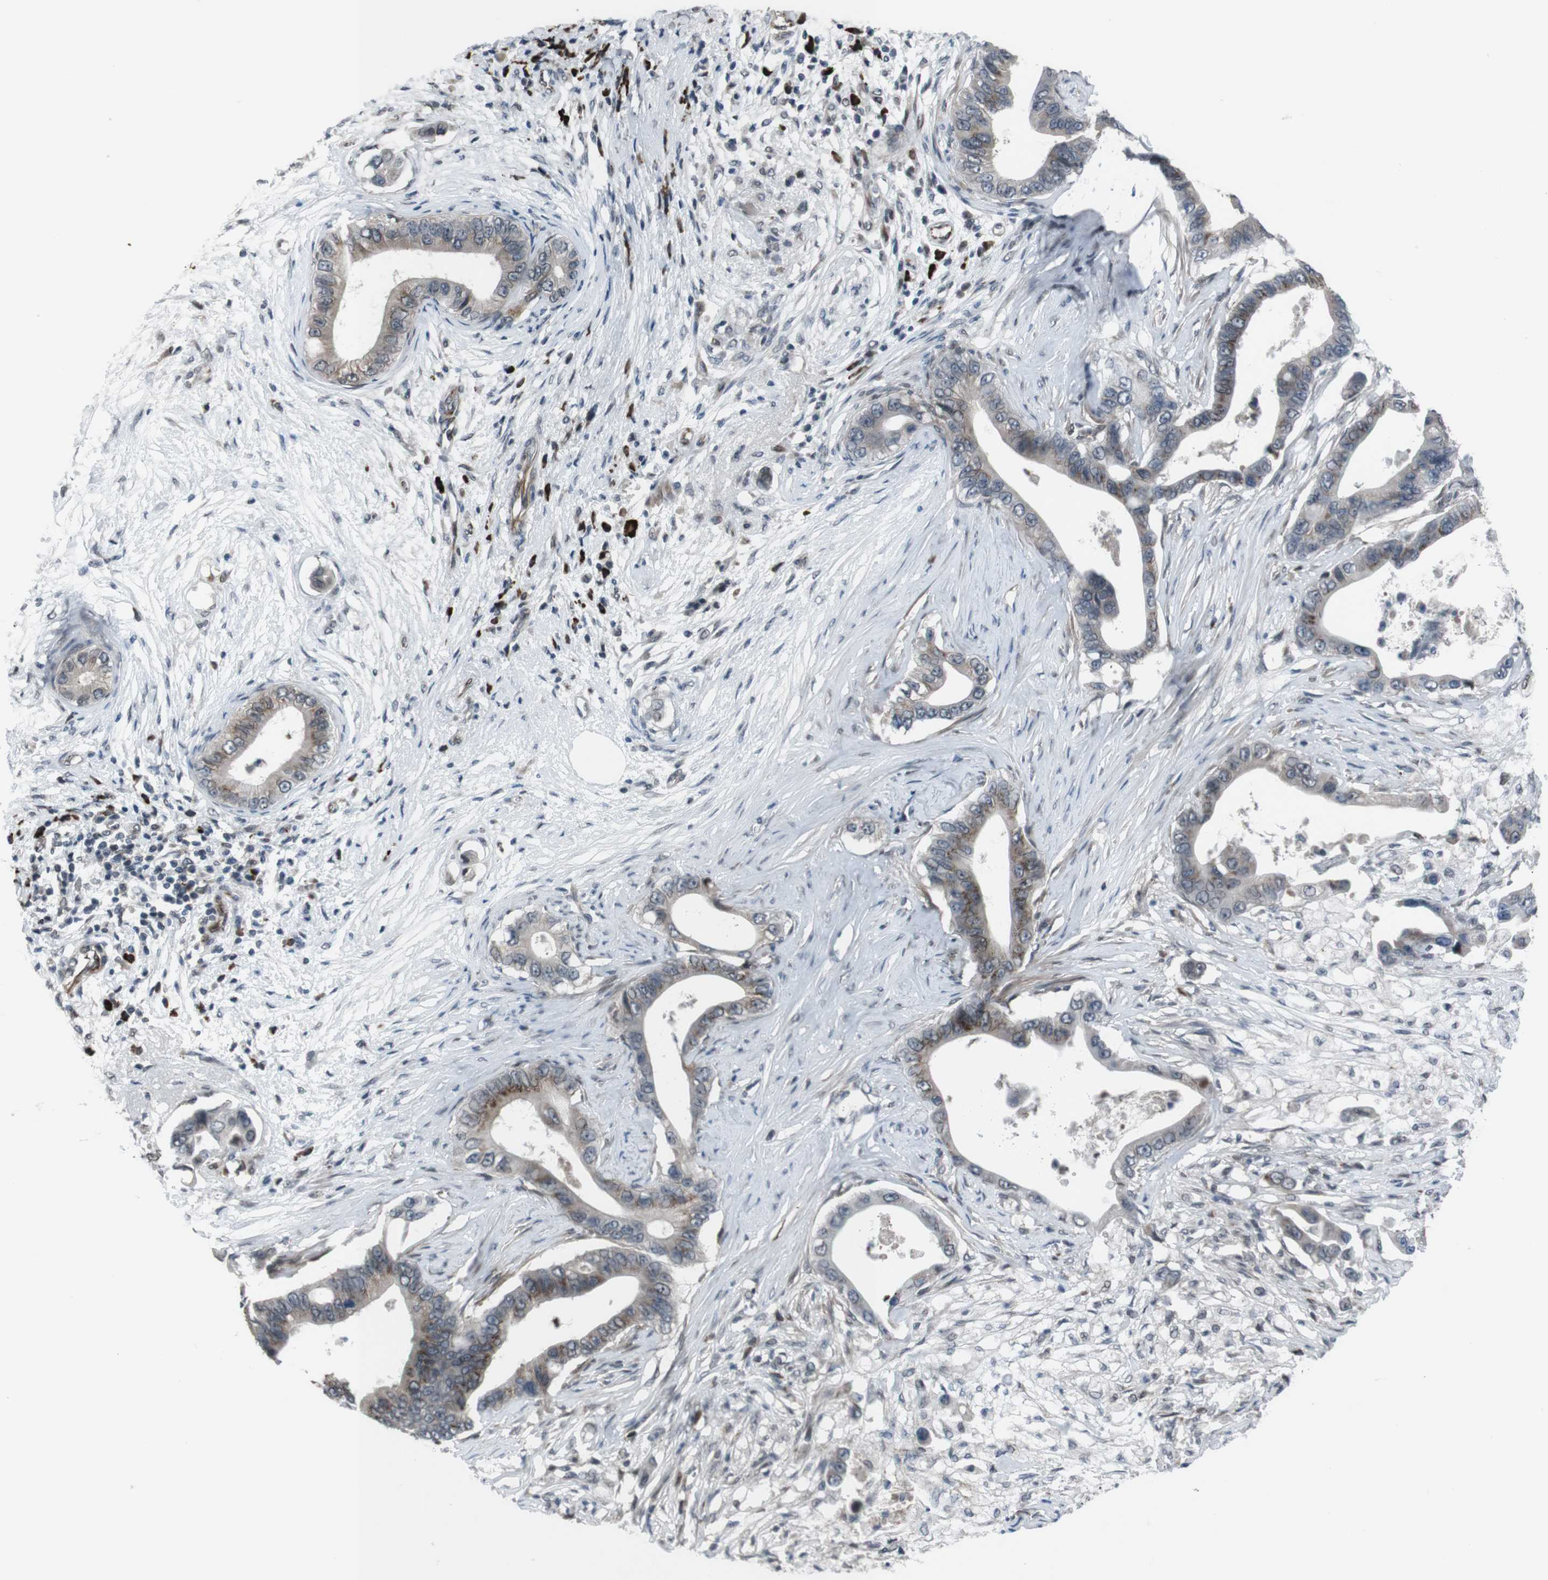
{"staining": {"intensity": "moderate", "quantity": "25%-75%", "location": "cytoplasmic/membranous"}, "tissue": "pancreatic cancer", "cell_type": "Tumor cells", "image_type": "cancer", "snomed": [{"axis": "morphology", "description": "Adenocarcinoma, NOS"}, {"axis": "topography", "description": "Pancreas"}], "caption": "An immunohistochemistry (IHC) photomicrograph of neoplastic tissue is shown. Protein staining in brown labels moderate cytoplasmic/membranous positivity in pancreatic adenocarcinoma within tumor cells. The protein is shown in brown color, while the nuclei are stained blue.", "gene": "SS18L1", "patient": {"sex": "male", "age": 77}}